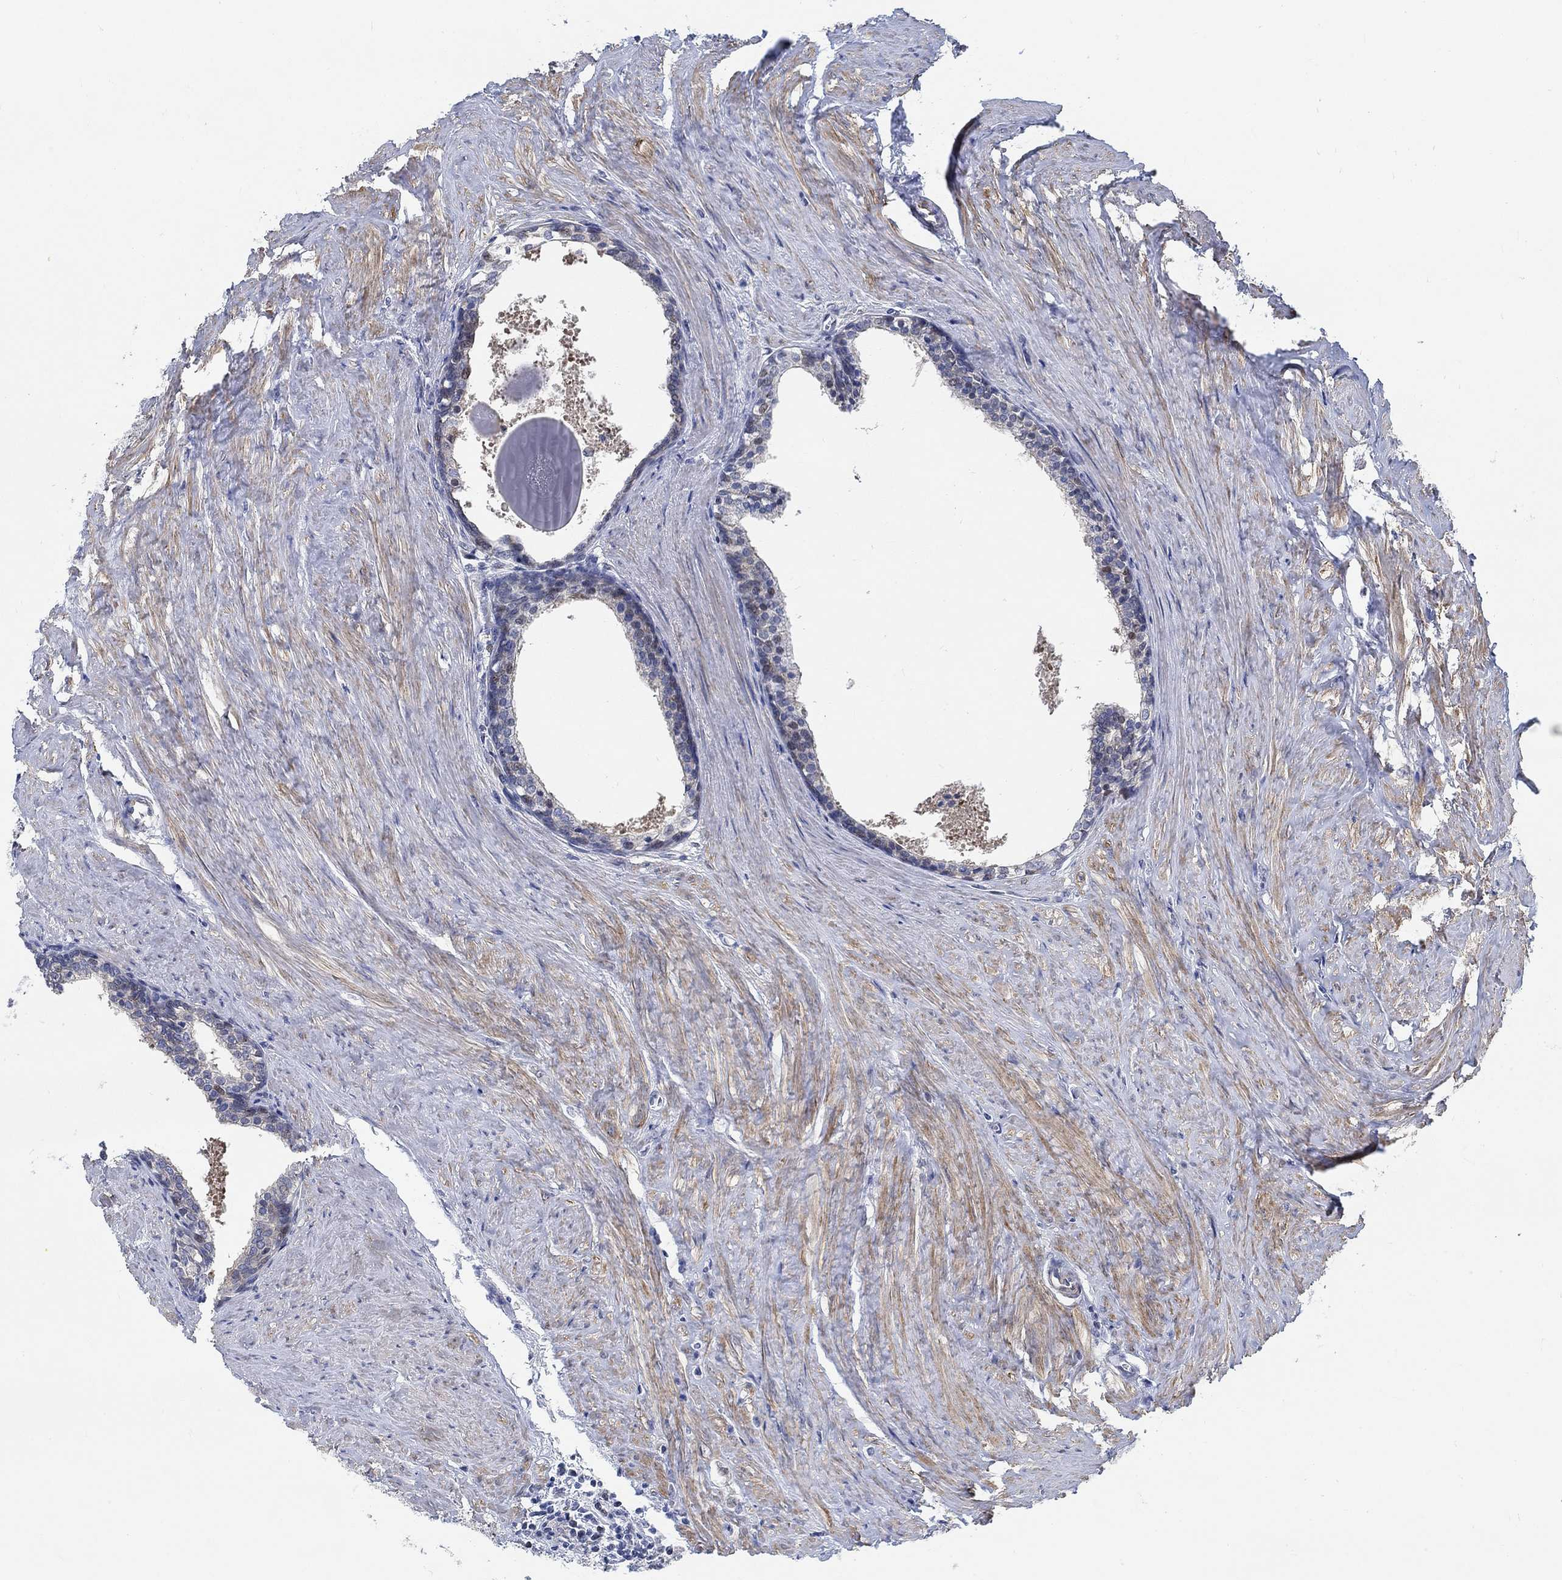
{"staining": {"intensity": "negative", "quantity": "none", "location": "none"}, "tissue": "prostate cancer", "cell_type": "Tumor cells", "image_type": "cancer", "snomed": [{"axis": "morphology", "description": "Adenocarcinoma, NOS"}, {"axis": "topography", "description": "Prostate and seminal vesicle, NOS"}], "caption": "IHC photomicrograph of prostate cancer stained for a protein (brown), which displays no staining in tumor cells. Nuclei are stained in blue.", "gene": "KCNH8", "patient": {"sex": "male", "age": 63}}